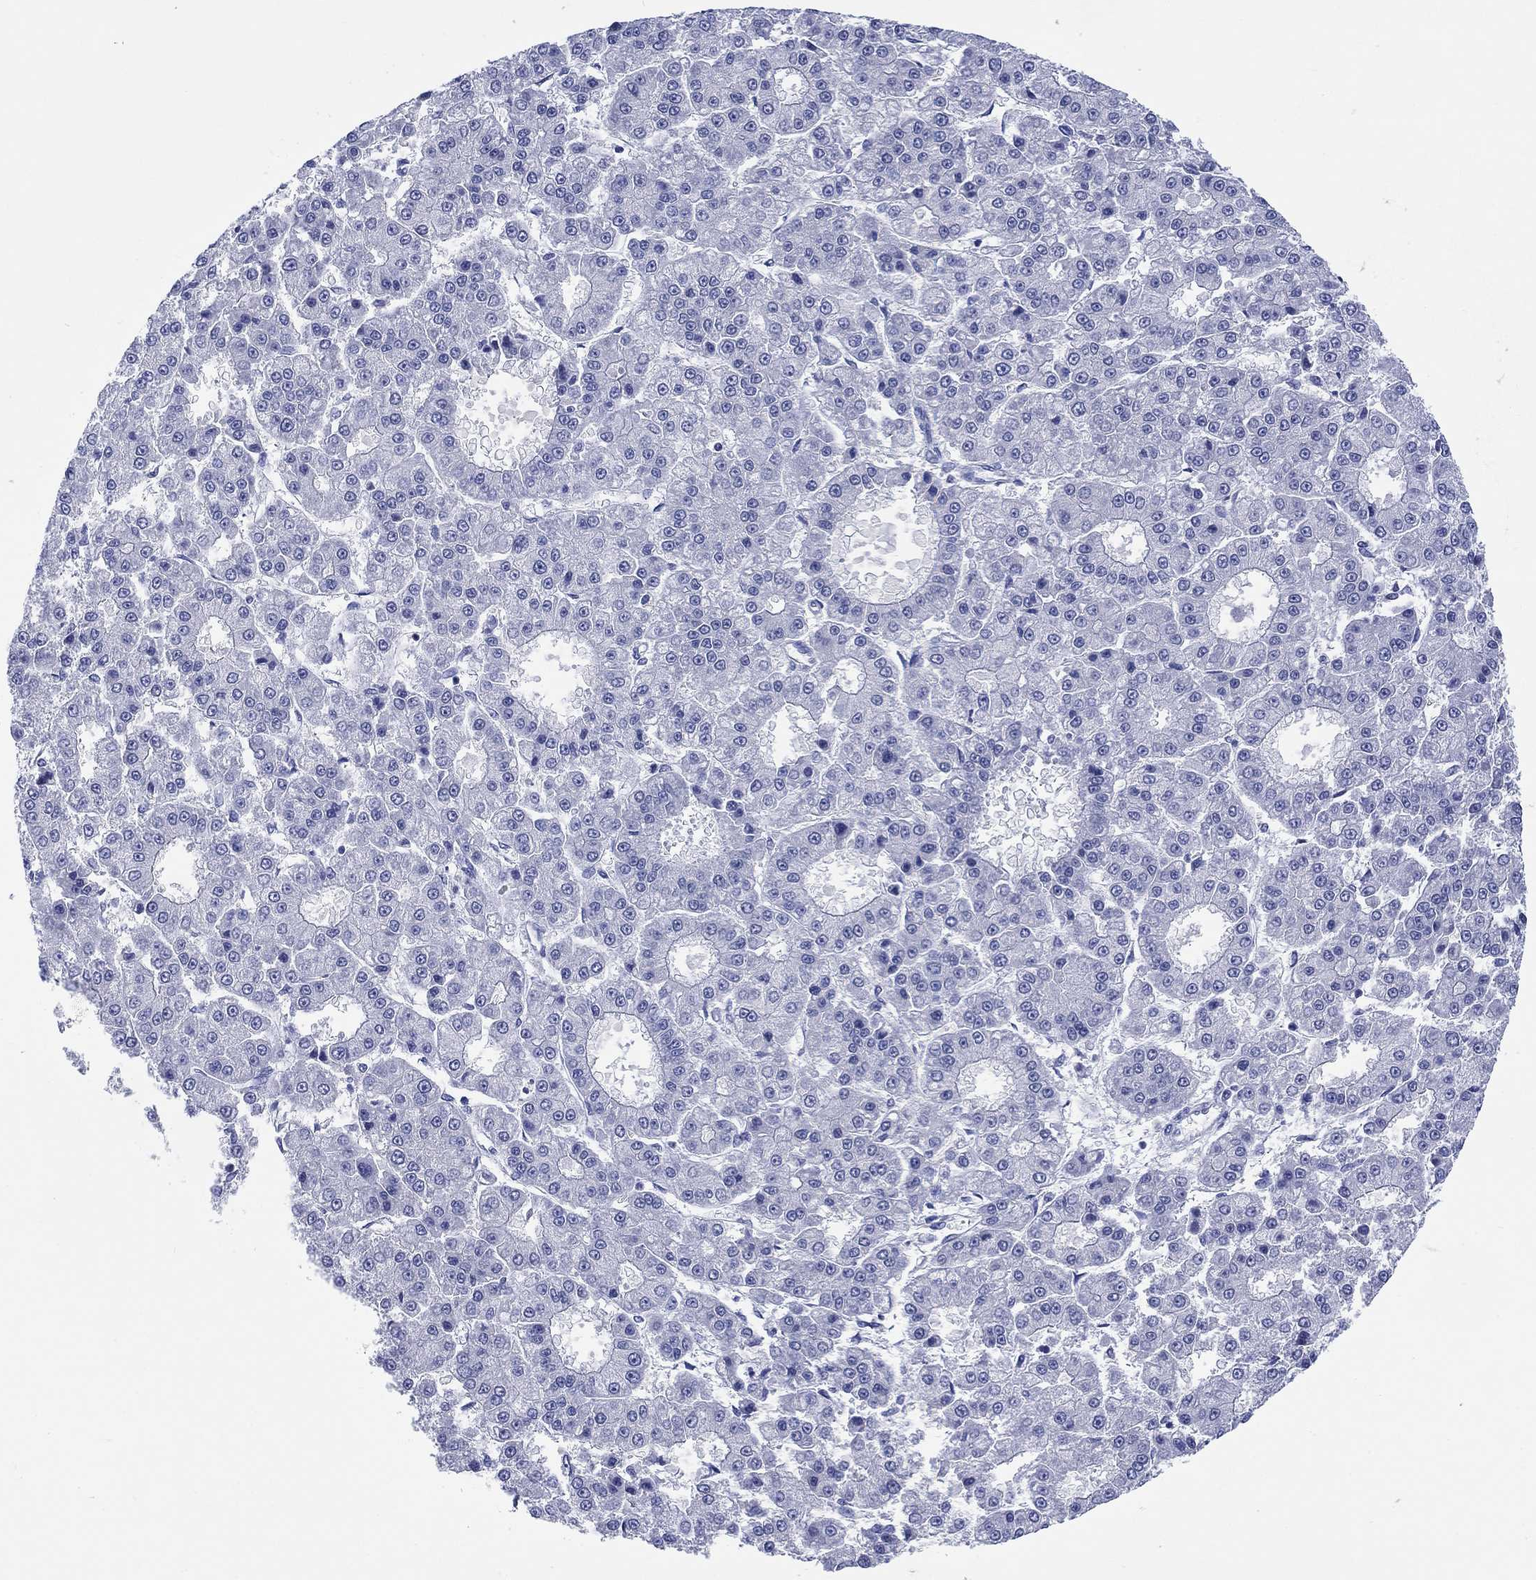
{"staining": {"intensity": "negative", "quantity": "none", "location": "none"}, "tissue": "liver cancer", "cell_type": "Tumor cells", "image_type": "cancer", "snomed": [{"axis": "morphology", "description": "Carcinoma, Hepatocellular, NOS"}, {"axis": "topography", "description": "Liver"}], "caption": "Immunohistochemical staining of hepatocellular carcinoma (liver) demonstrates no significant positivity in tumor cells.", "gene": "TOMM20L", "patient": {"sex": "male", "age": 70}}